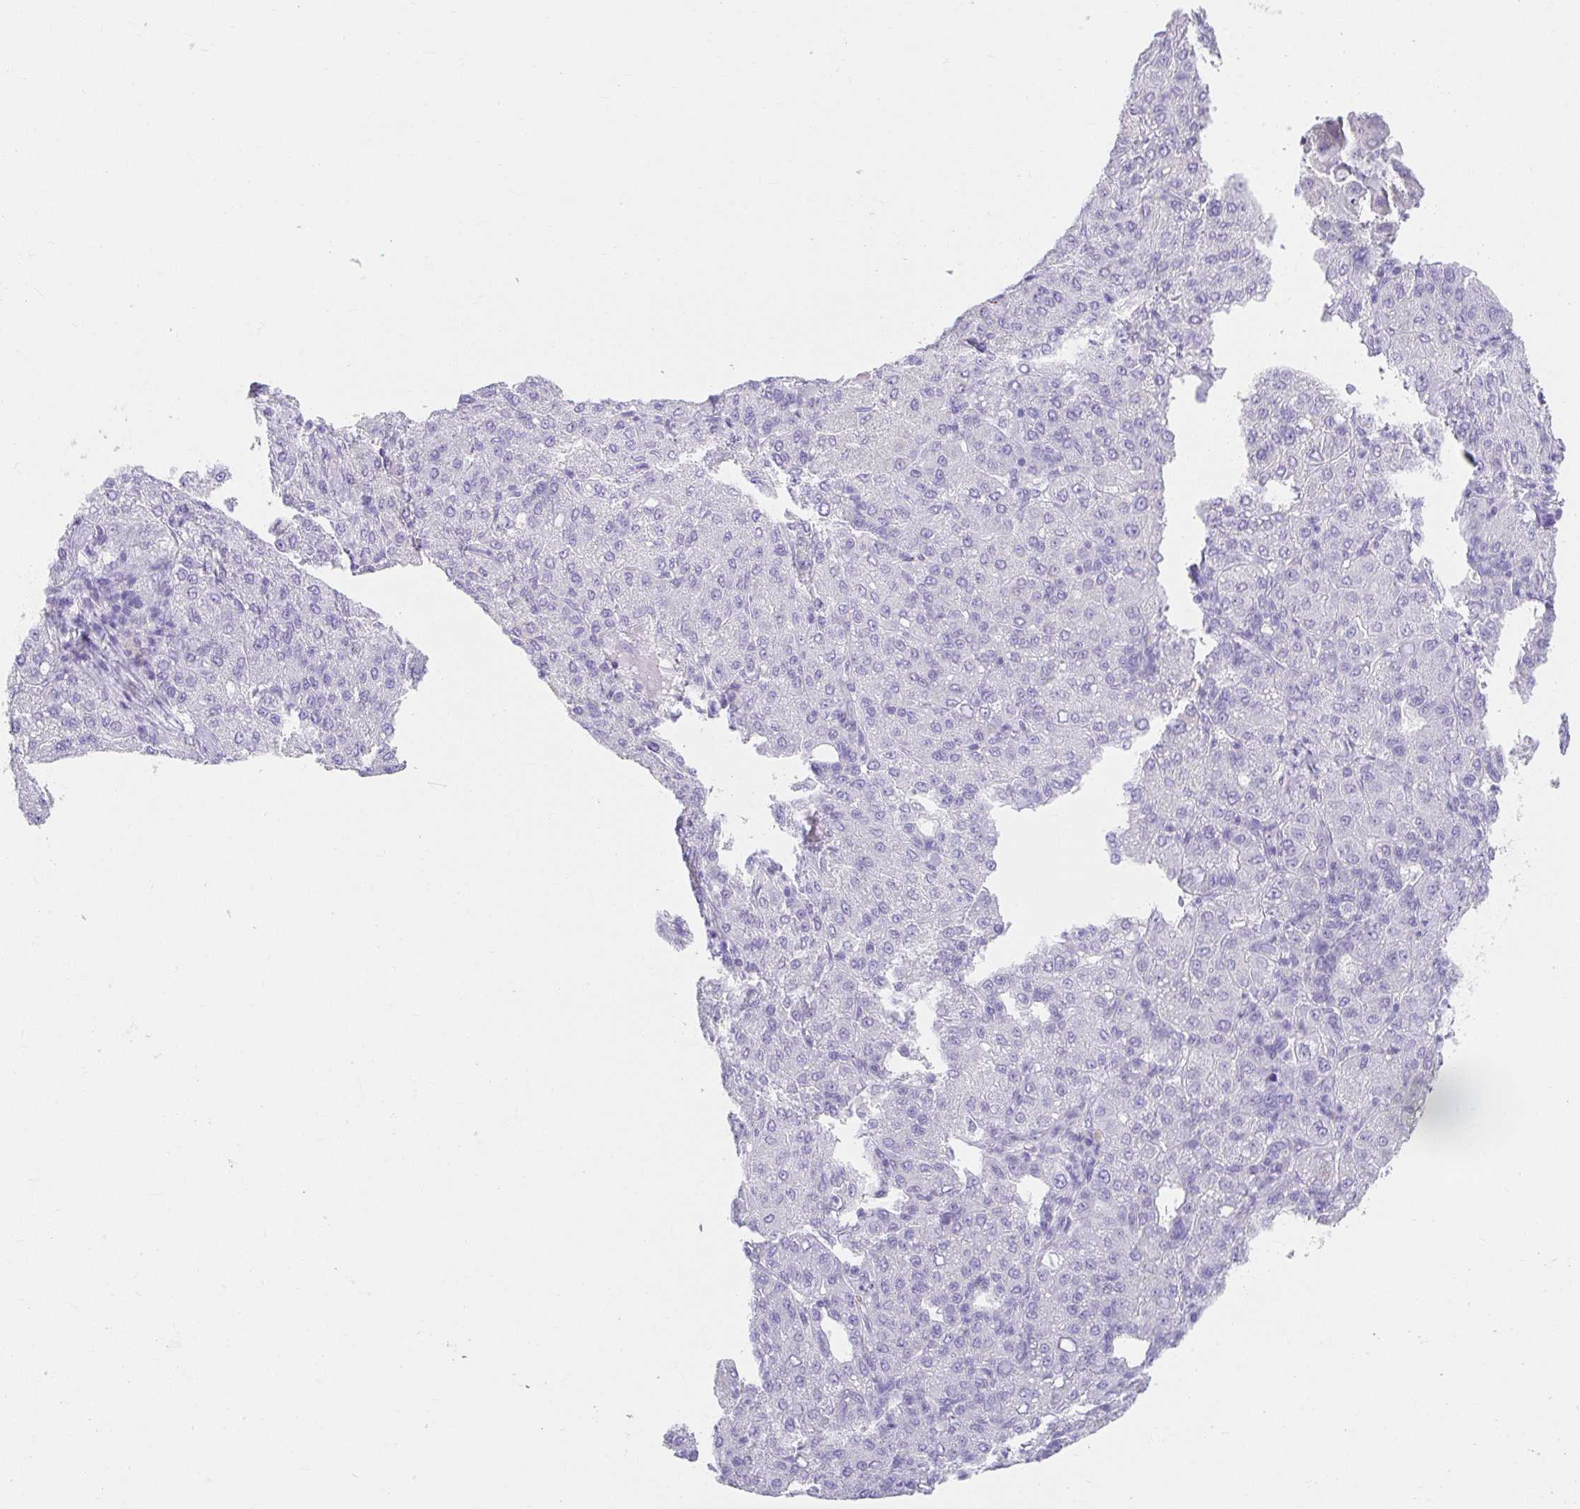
{"staining": {"intensity": "negative", "quantity": "none", "location": "none"}, "tissue": "liver cancer", "cell_type": "Tumor cells", "image_type": "cancer", "snomed": [{"axis": "morphology", "description": "Carcinoma, Hepatocellular, NOS"}, {"axis": "topography", "description": "Liver"}], "caption": "Immunohistochemical staining of human liver cancer (hepatocellular carcinoma) reveals no significant positivity in tumor cells.", "gene": "VGLL1", "patient": {"sex": "male", "age": 65}}